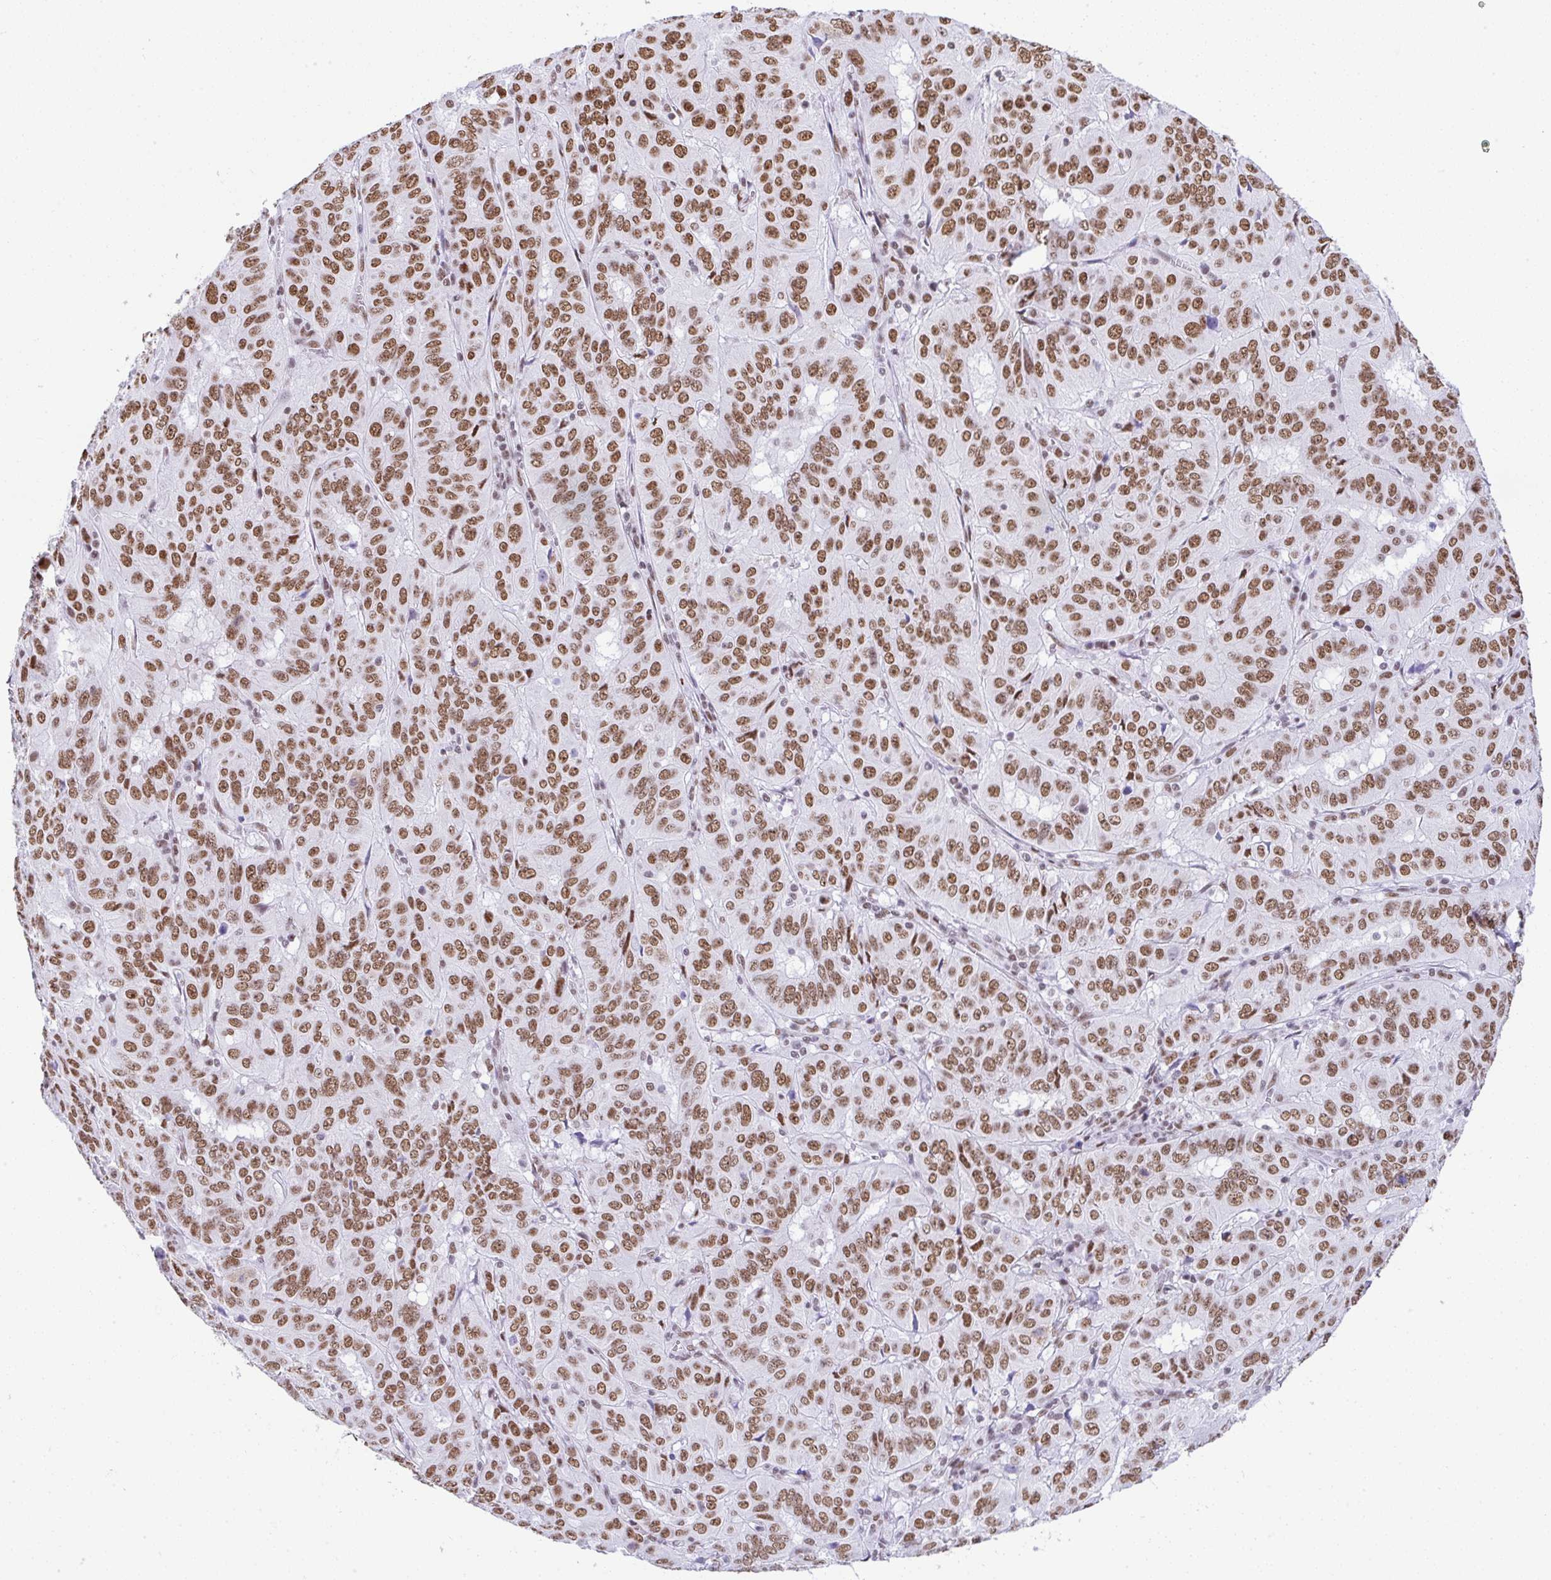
{"staining": {"intensity": "moderate", "quantity": ">75%", "location": "nuclear"}, "tissue": "pancreatic cancer", "cell_type": "Tumor cells", "image_type": "cancer", "snomed": [{"axis": "morphology", "description": "Adenocarcinoma, NOS"}, {"axis": "topography", "description": "Pancreas"}], "caption": "Protein analysis of pancreatic adenocarcinoma tissue demonstrates moderate nuclear staining in about >75% of tumor cells.", "gene": "DDX52", "patient": {"sex": "male", "age": 63}}